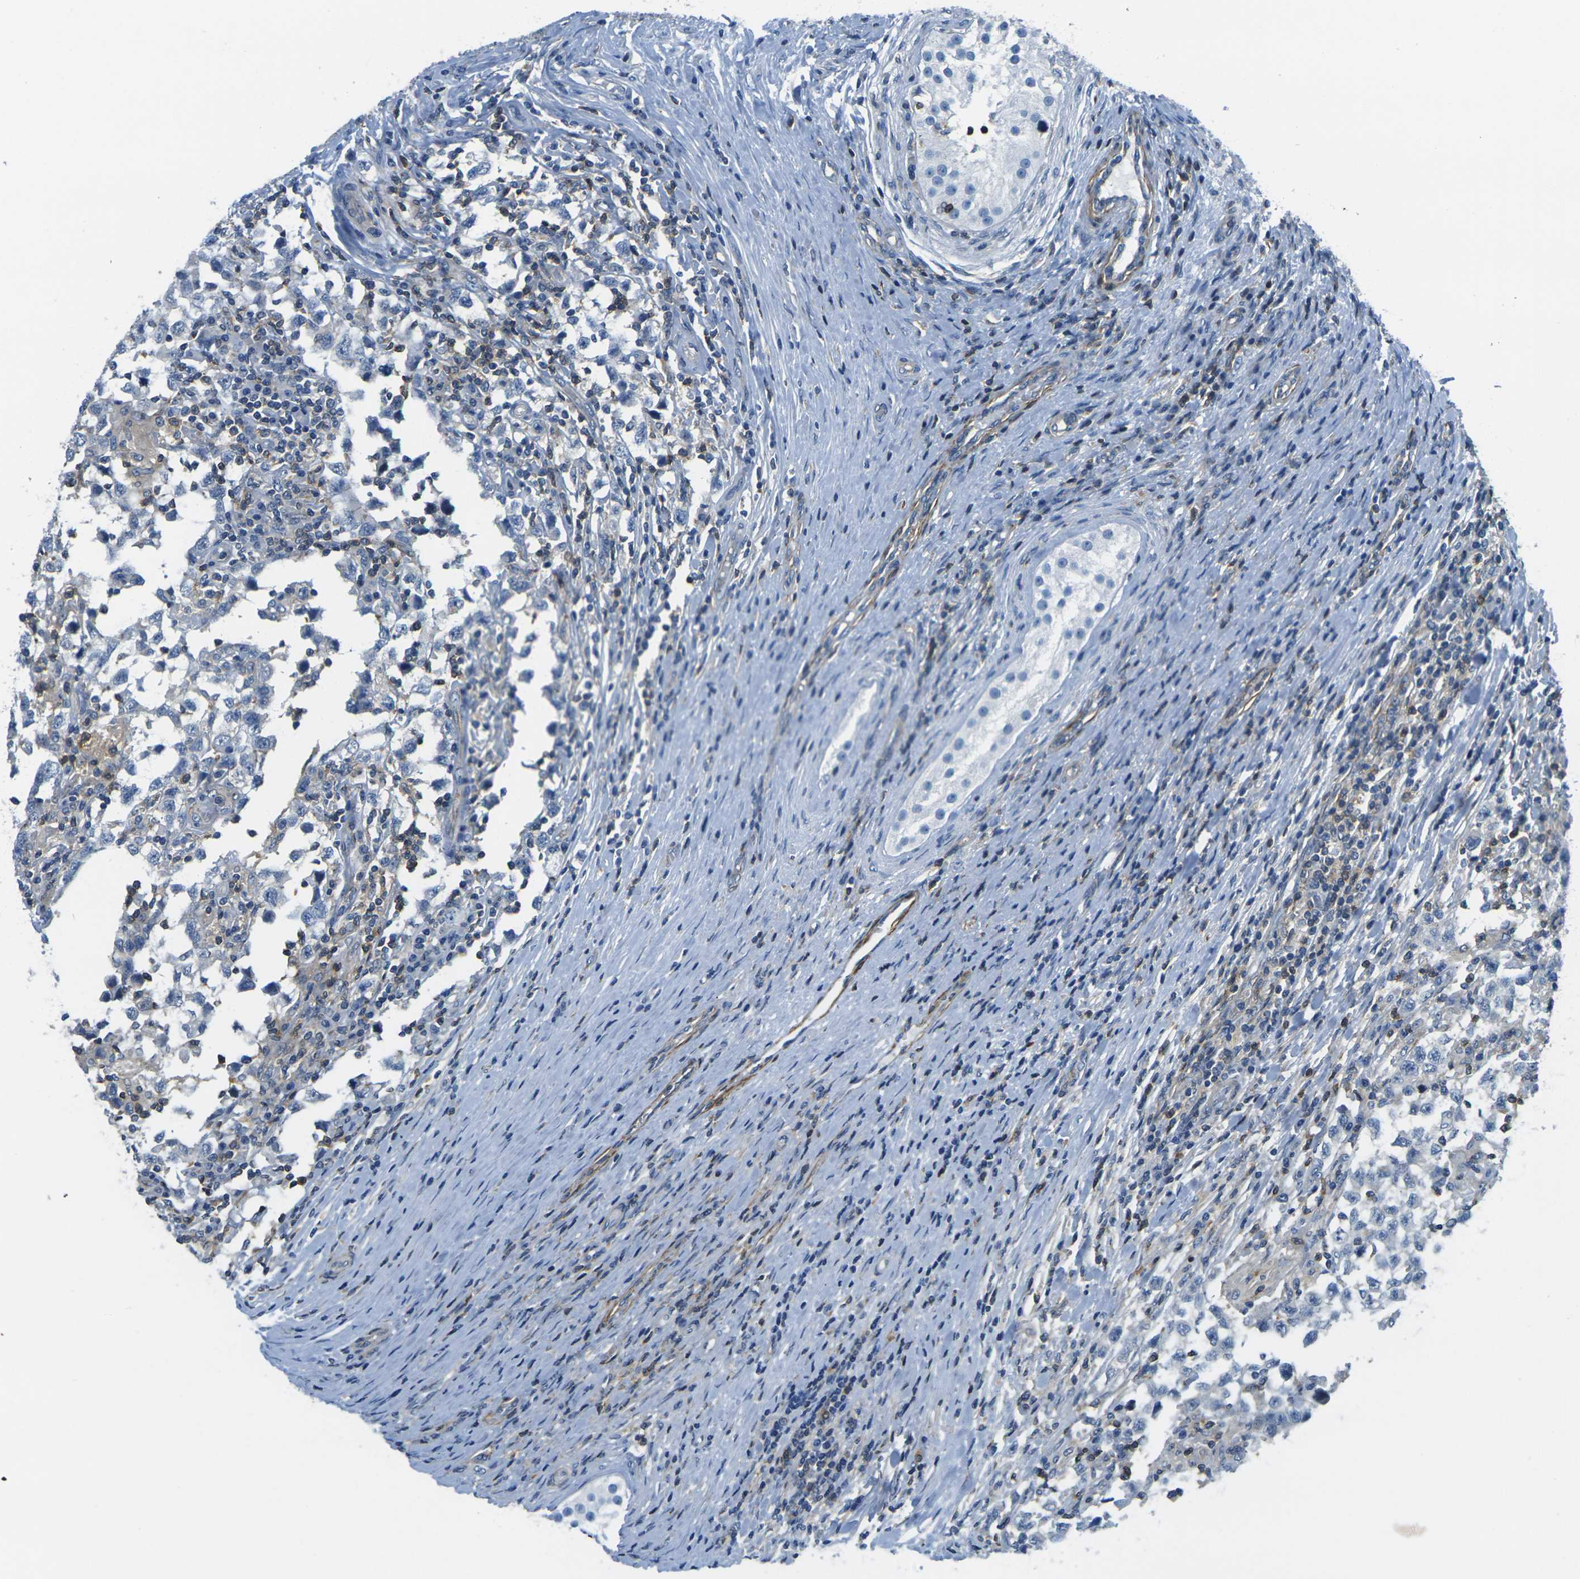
{"staining": {"intensity": "negative", "quantity": "none", "location": "none"}, "tissue": "testis cancer", "cell_type": "Tumor cells", "image_type": "cancer", "snomed": [{"axis": "morphology", "description": "Carcinoma, Embryonal, NOS"}, {"axis": "topography", "description": "Testis"}], "caption": "Protein analysis of embryonal carcinoma (testis) reveals no significant positivity in tumor cells.", "gene": "LASP1", "patient": {"sex": "male", "age": 21}}